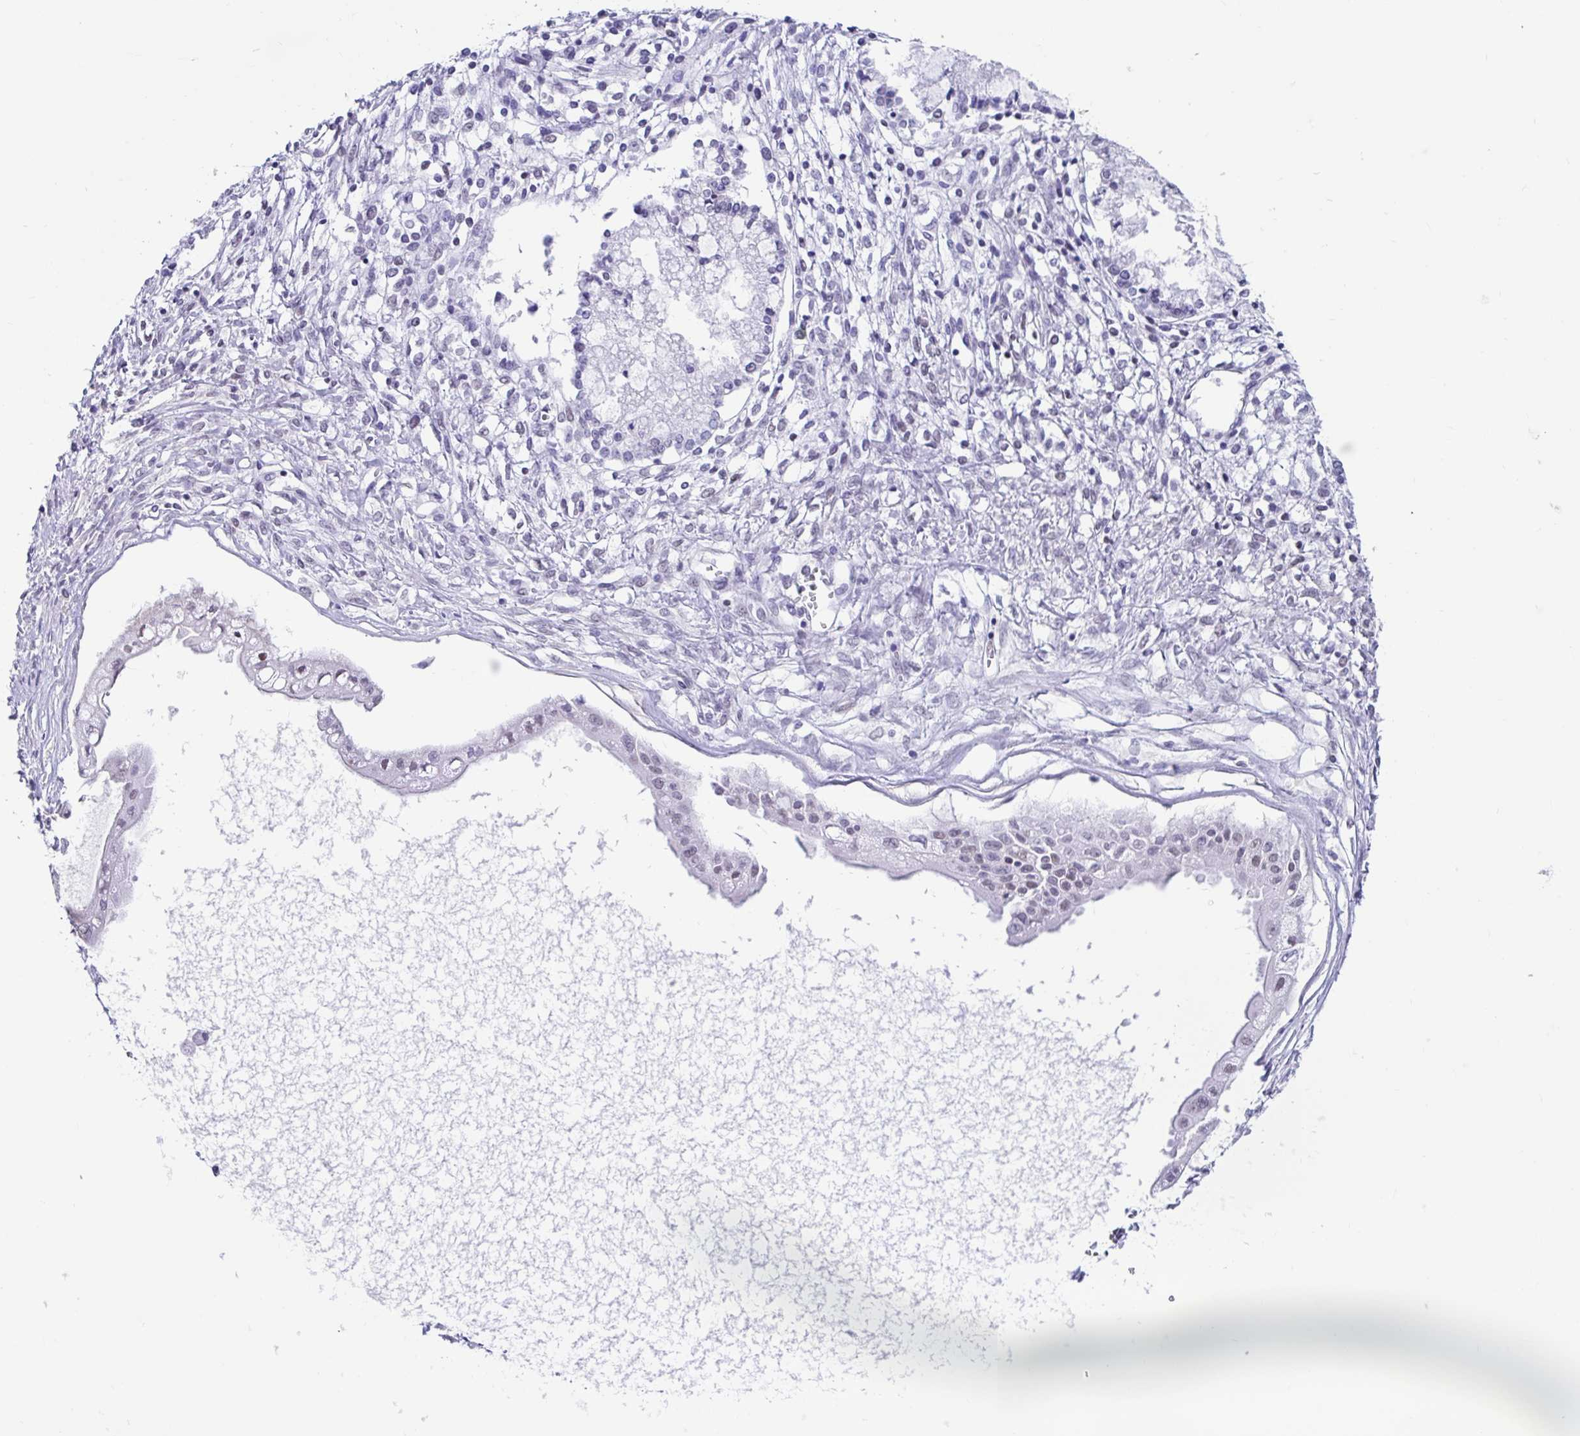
{"staining": {"intensity": "negative", "quantity": "none", "location": "none"}, "tissue": "ovarian cancer", "cell_type": "Tumor cells", "image_type": "cancer", "snomed": [{"axis": "morphology", "description": "Cystadenocarcinoma, mucinous, NOS"}, {"axis": "topography", "description": "Ovary"}], "caption": "Tumor cells are negative for protein expression in human ovarian cancer.", "gene": "DCAF17", "patient": {"sex": "female", "age": 34}}